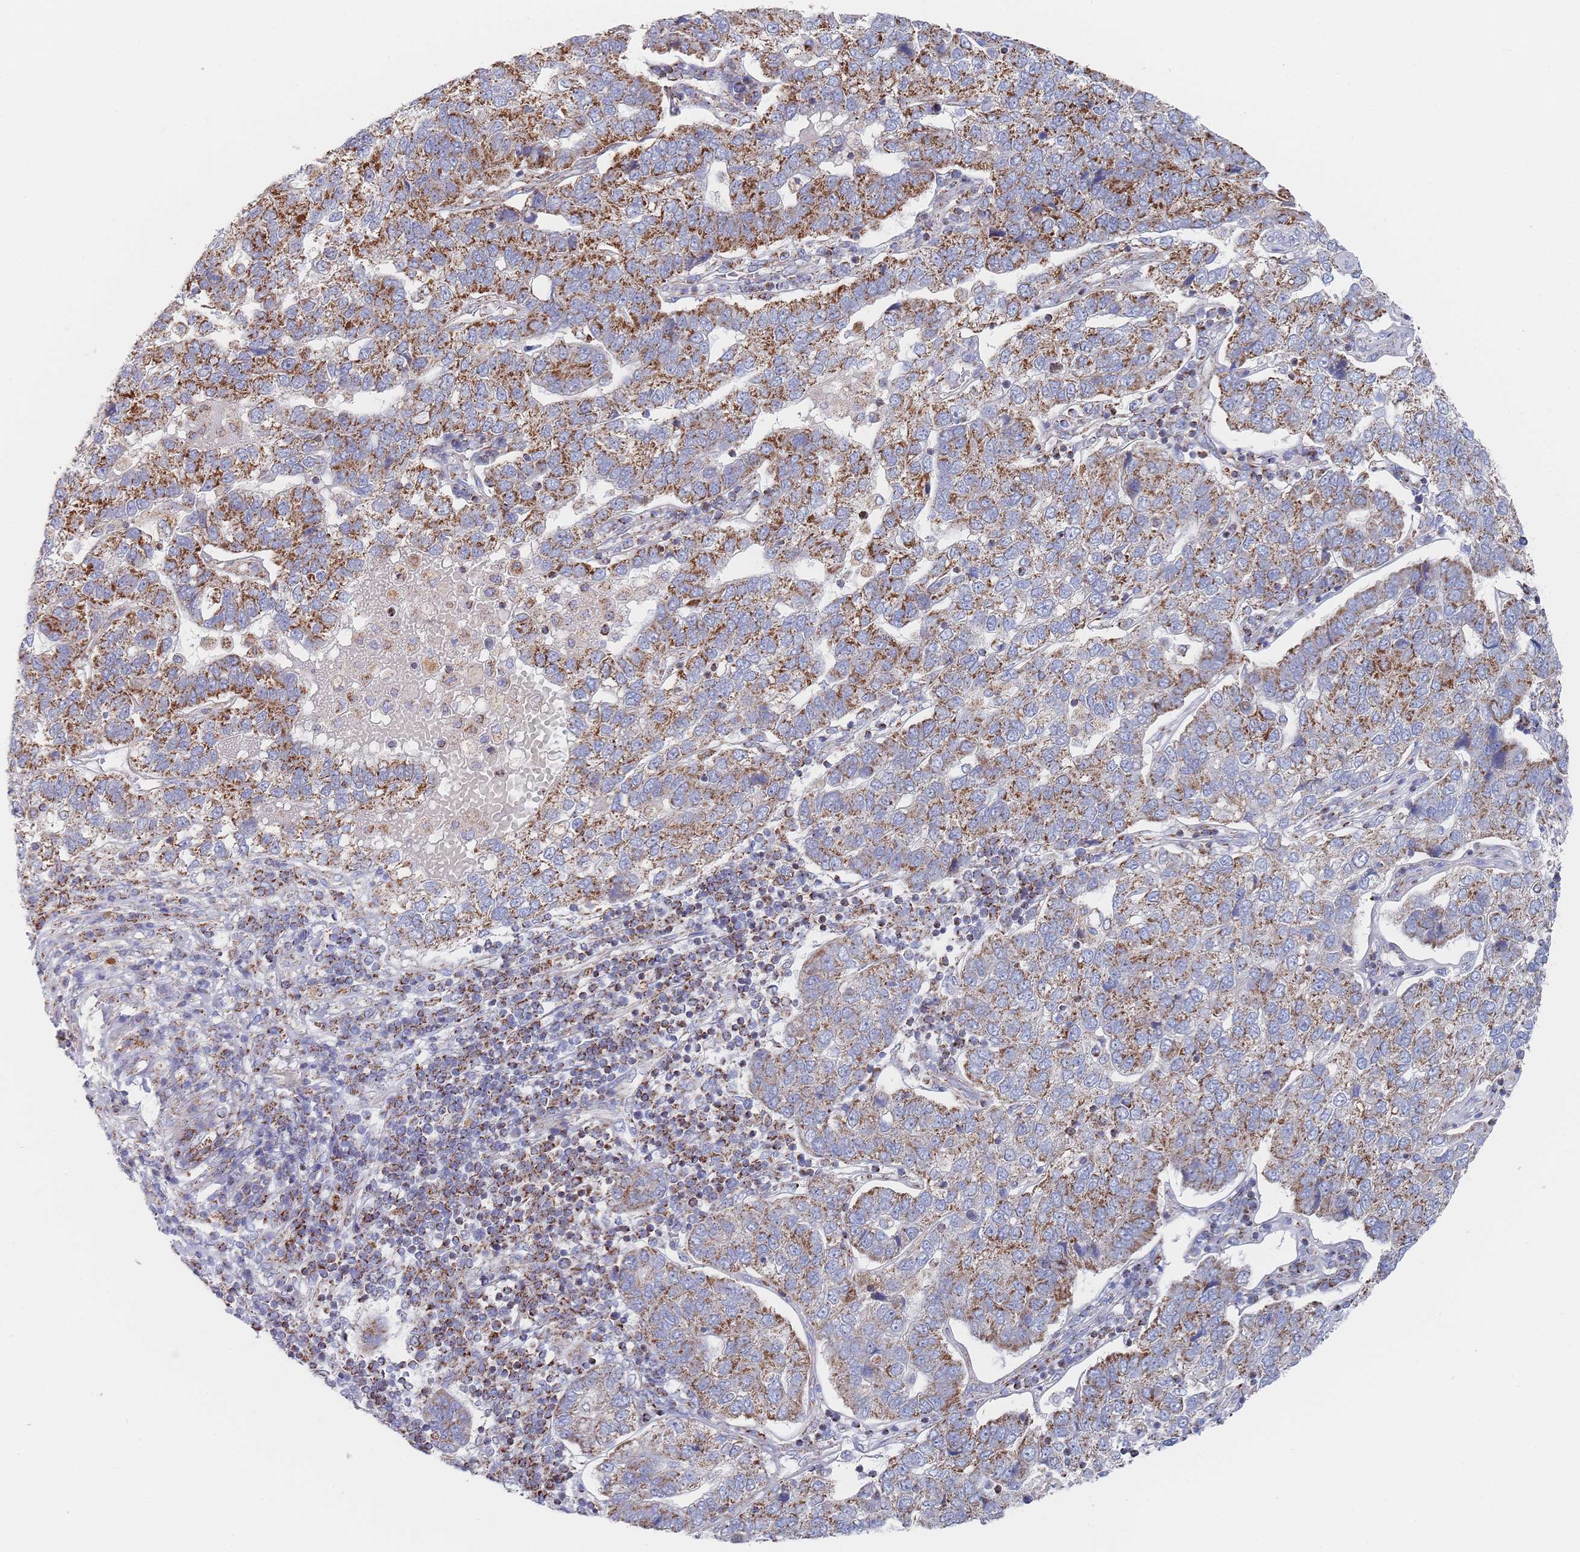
{"staining": {"intensity": "moderate", "quantity": ">75%", "location": "cytoplasmic/membranous"}, "tissue": "pancreatic cancer", "cell_type": "Tumor cells", "image_type": "cancer", "snomed": [{"axis": "morphology", "description": "Adenocarcinoma, NOS"}, {"axis": "topography", "description": "Pancreas"}], "caption": "DAB immunohistochemical staining of pancreatic cancer (adenocarcinoma) exhibits moderate cytoplasmic/membranous protein expression in about >75% of tumor cells. Nuclei are stained in blue.", "gene": "IKZF4", "patient": {"sex": "female", "age": 61}}